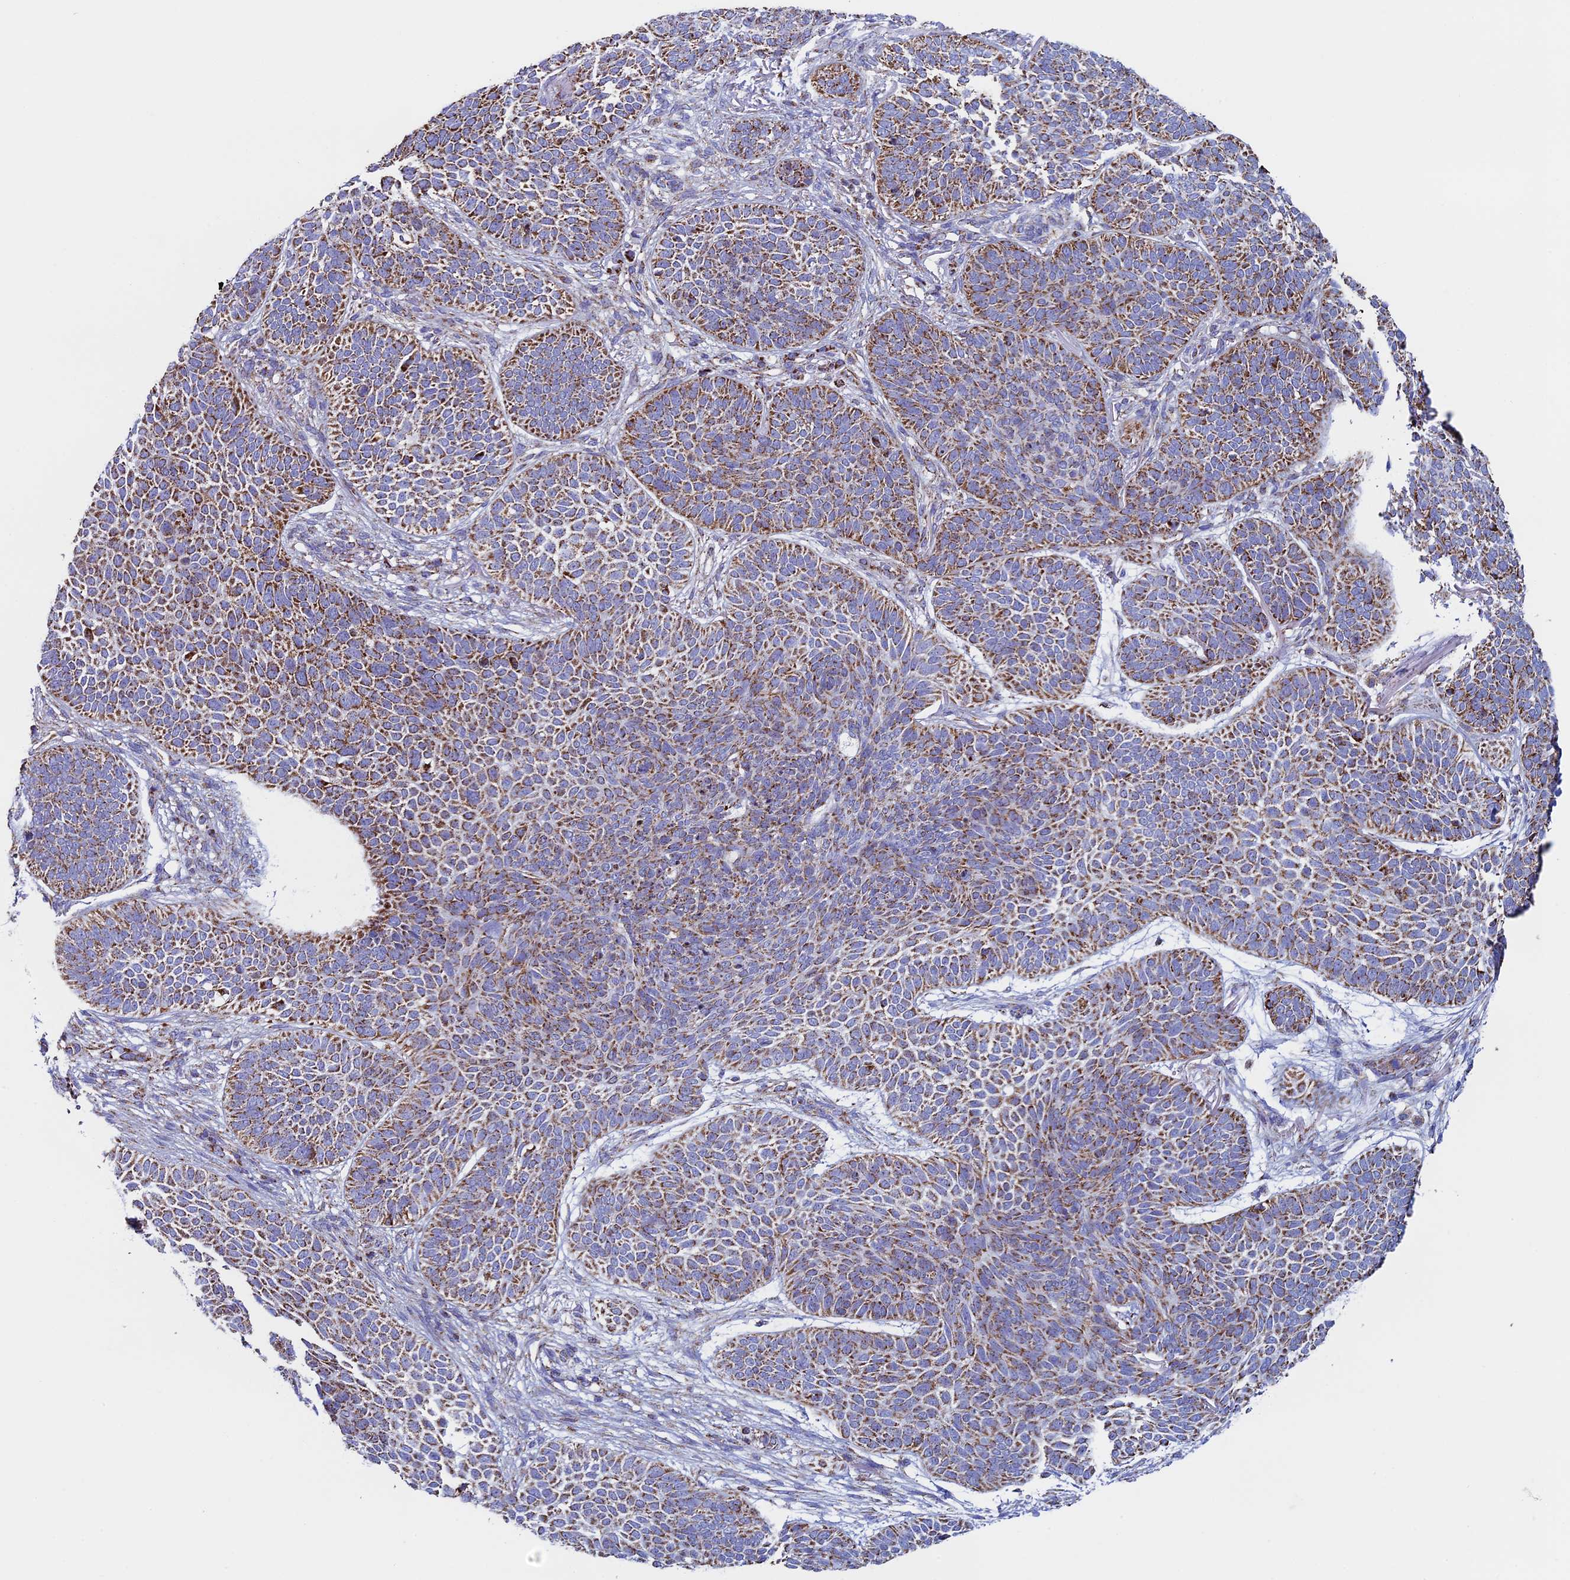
{"staining": {"intensity": "moderate", "quantity": ">75%", "location": "cytoplasmic/membranous"}, "tissue": "skin cancer", "cell_type": "Tumor cells", "image_type": "cancer", "snomed": [{"axis": "morphology", "description": "Basal cell carcinoma"}, {"axis": "topography", "description": "Skin"}], "caption": "High-magnification brightfield microscopy of skin cancer (basal cell carcinoma) stained with DAB (3,3'-diaminobenzidine) (brown) and counterstained with hematoxylin (blue). tumor cells exhibit moderate cytoplasmic/membranous expression is identified in about>75% of cells.", "gene": "UQCRFS1", "patient": {"sex": "male", "age": 85}}